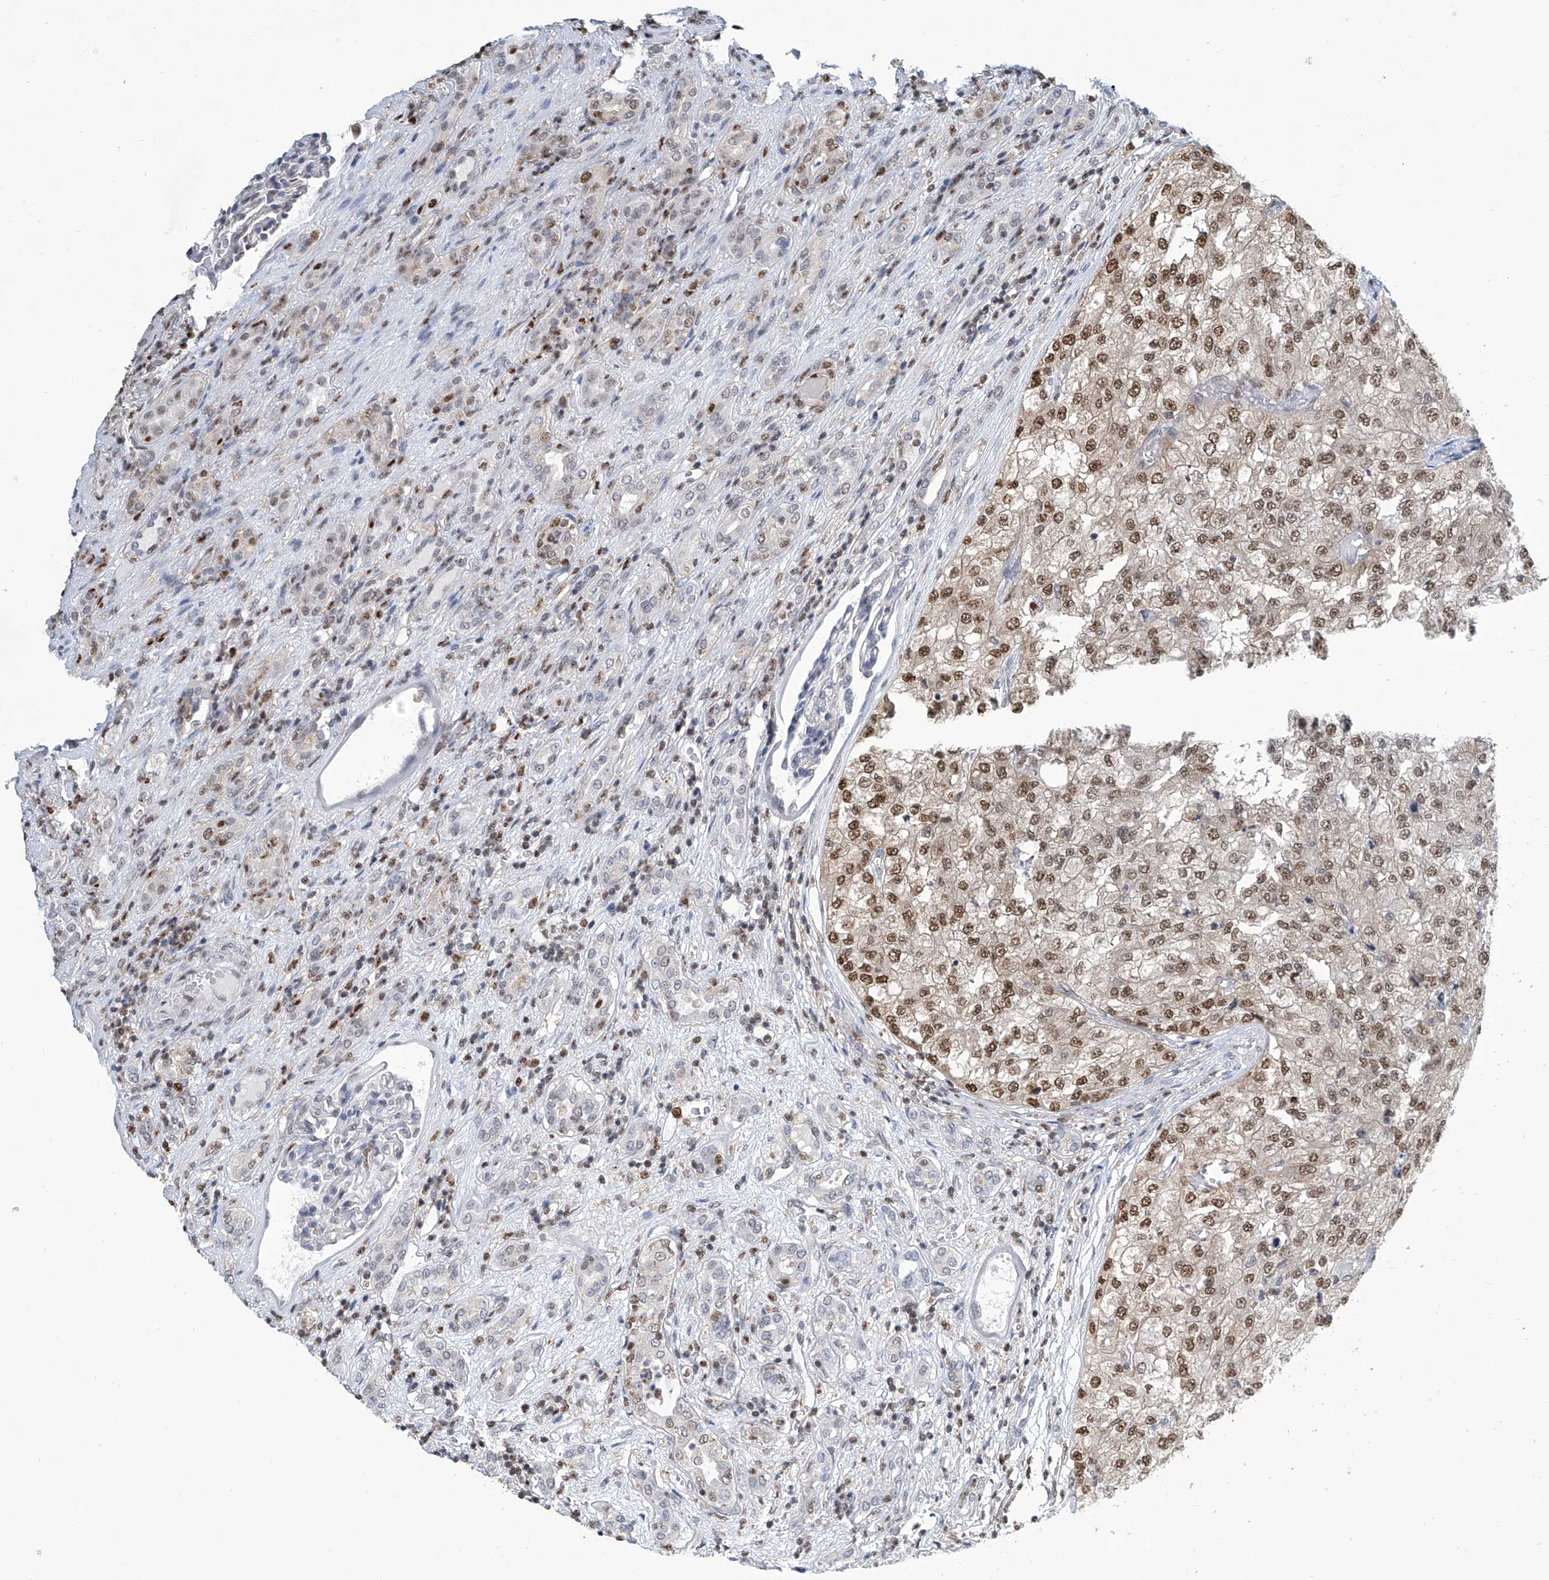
{"staining": {"intensity": "moderate", "quantity": ">75%", "location": "nuclear"}, "tissue": "renal cancer", "cell_type": "Tumor cells", "image_type": "cancer", "snomed": [{"axis": "morphology", "description": "Adenocarcinoma, NOS"}, {"axis": "topography", "description": "Kidney"}], "caption": "Renal adenocarcinoma was stained to show a protein in brown. There is medium levels of moderate nuclear staining in approximately >75% of tumor cells. Using DAB (brown) and hematoxylin (blue) stains, captured at high magnification using brightfield microscopy.", "gene": "SREBF2", "patient": {"sex": "female", "age": 54}}